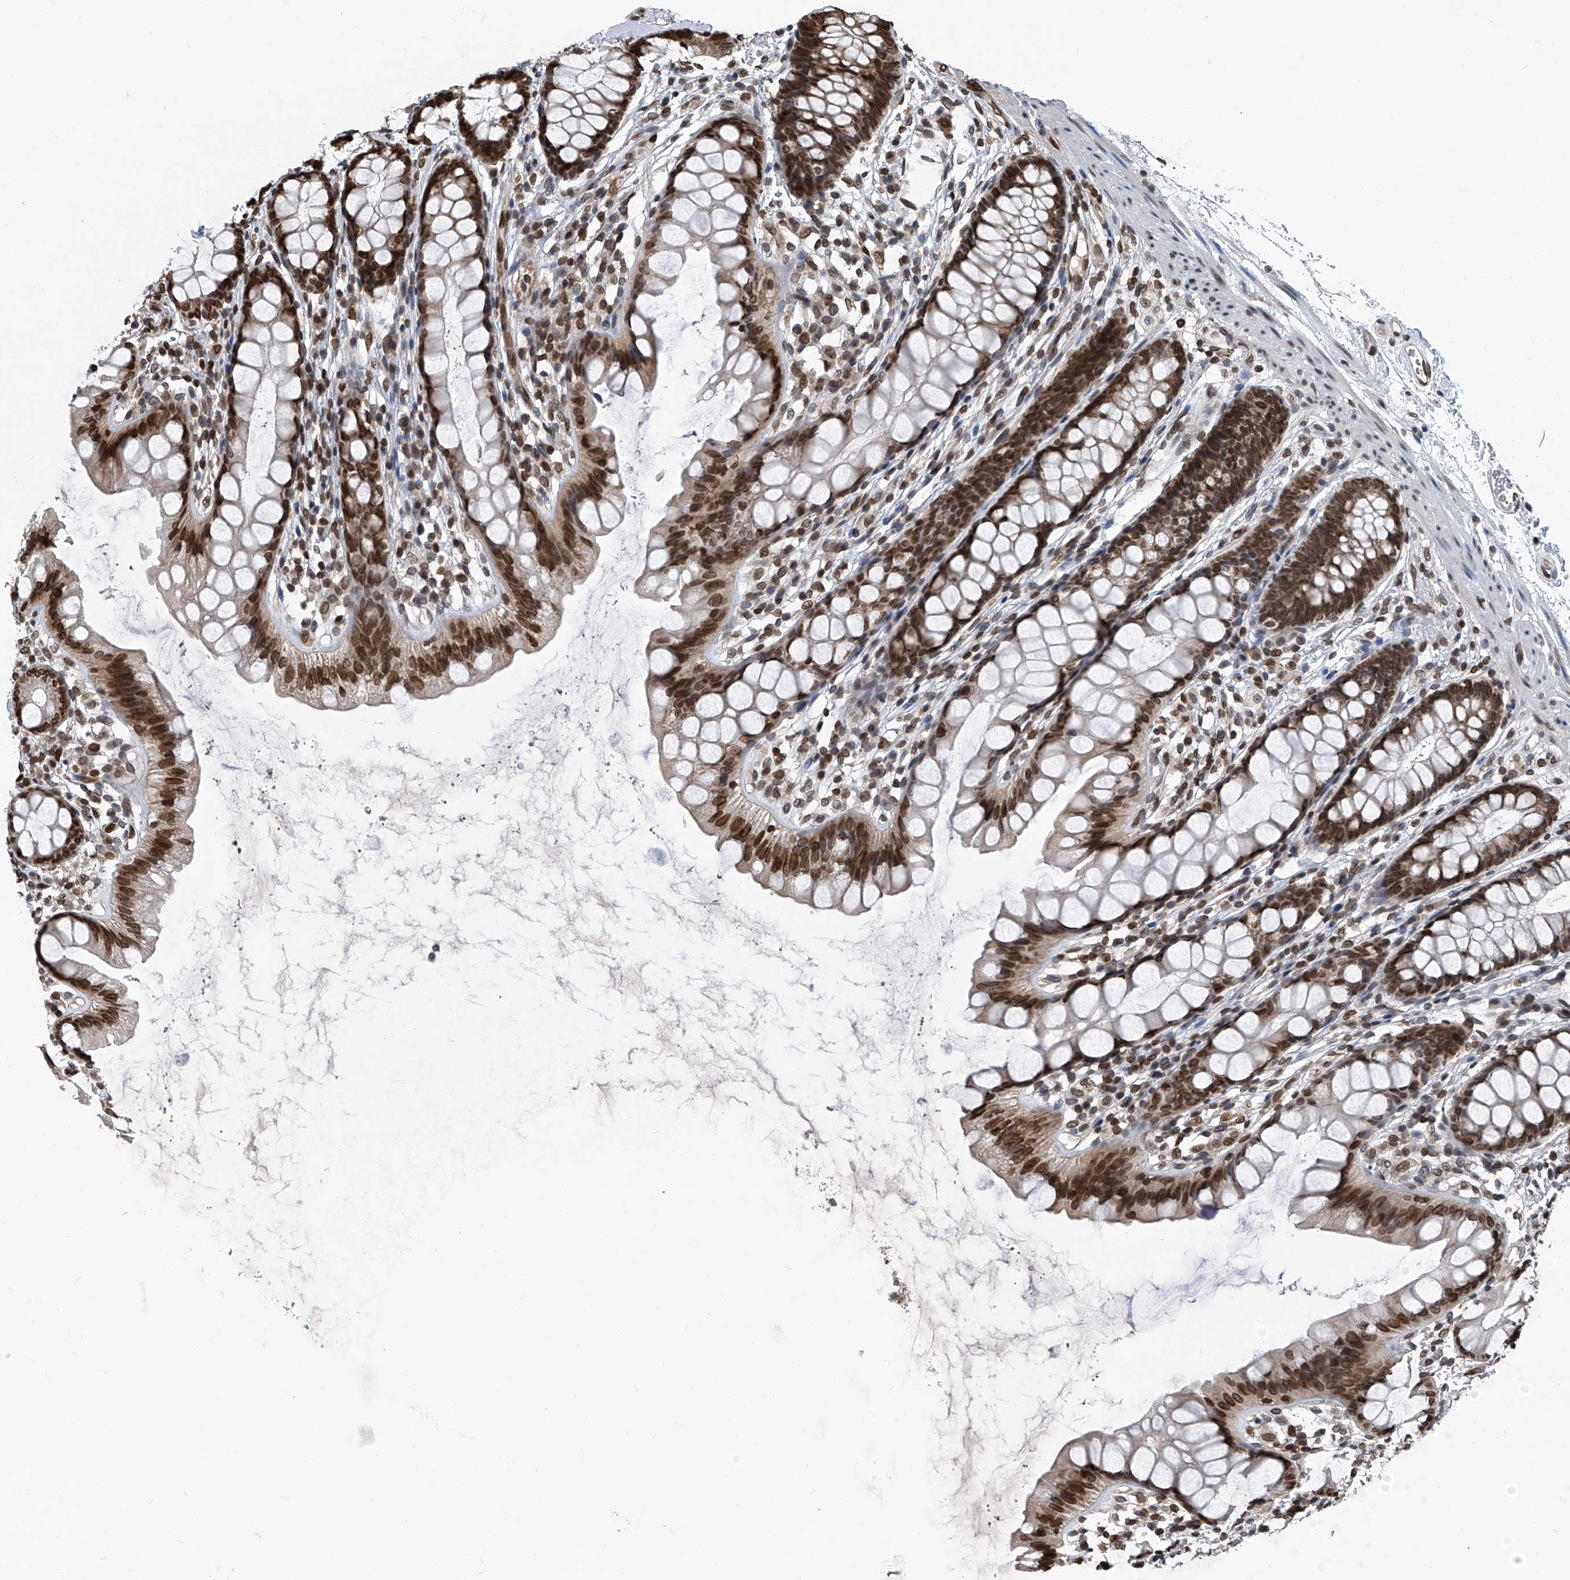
{"staining": {"intensity": "moderate", "quantity": ">75%", "location": "cytoplasmic/membranous,nuclear"}, "tissue": "rectum", "cell_type": "Glandular cells", "image_type": "normal", "snomed": [{"axis": "morphology", "description": "Normal tissue, NOS"}, {"axis": "topography", "description": "Rectum"}], "caption": "Rectum stained with a brown dye reveals moderate cytoplasmic/membranous,nuclear positive positivity in approximately >75% of glandular cells.", "gene": "PHF20", "patient": {"sex": "female", "age": 65}}